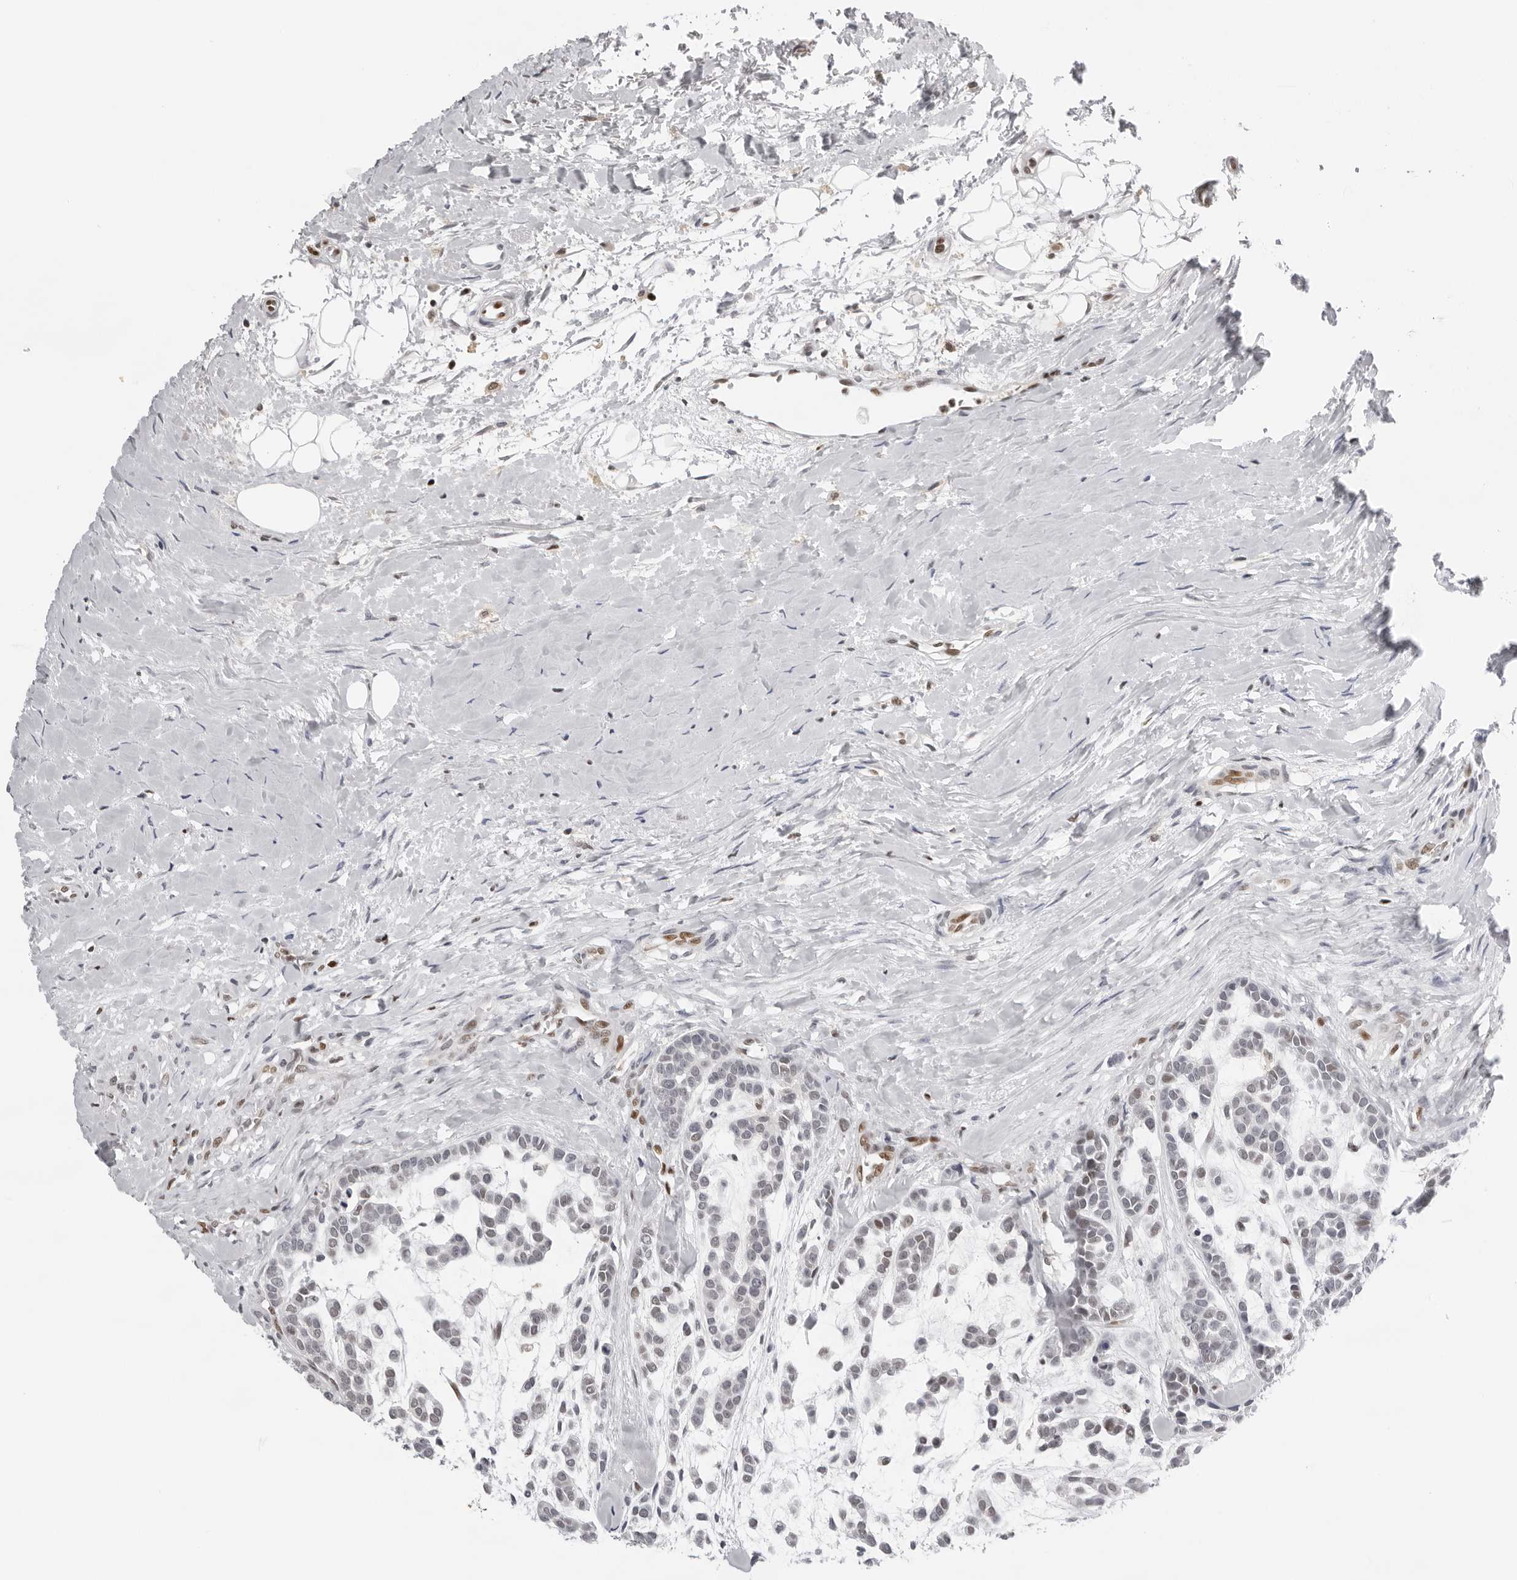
{"staining": {"intensity": "weak", "quantity": "<25%", "location": "nuclear"}, "tissue": "head and neck cancer", "cell_type": "Tumor cells", "image_type": "cancer", "snomed": [{"axis": "morphology", "description": "Adenocarcinoma, NOS"}, {"axis": "morphology", "description": "Adenoma, NOS"}, {"axis": "topography", "description": "Head-Neck"}], "caption": "Tumor cells show no significant positivity in adenocarcinoma (head and neck).", "gene": "OGG1", "patient": {"sex": "female", "age": 55}}